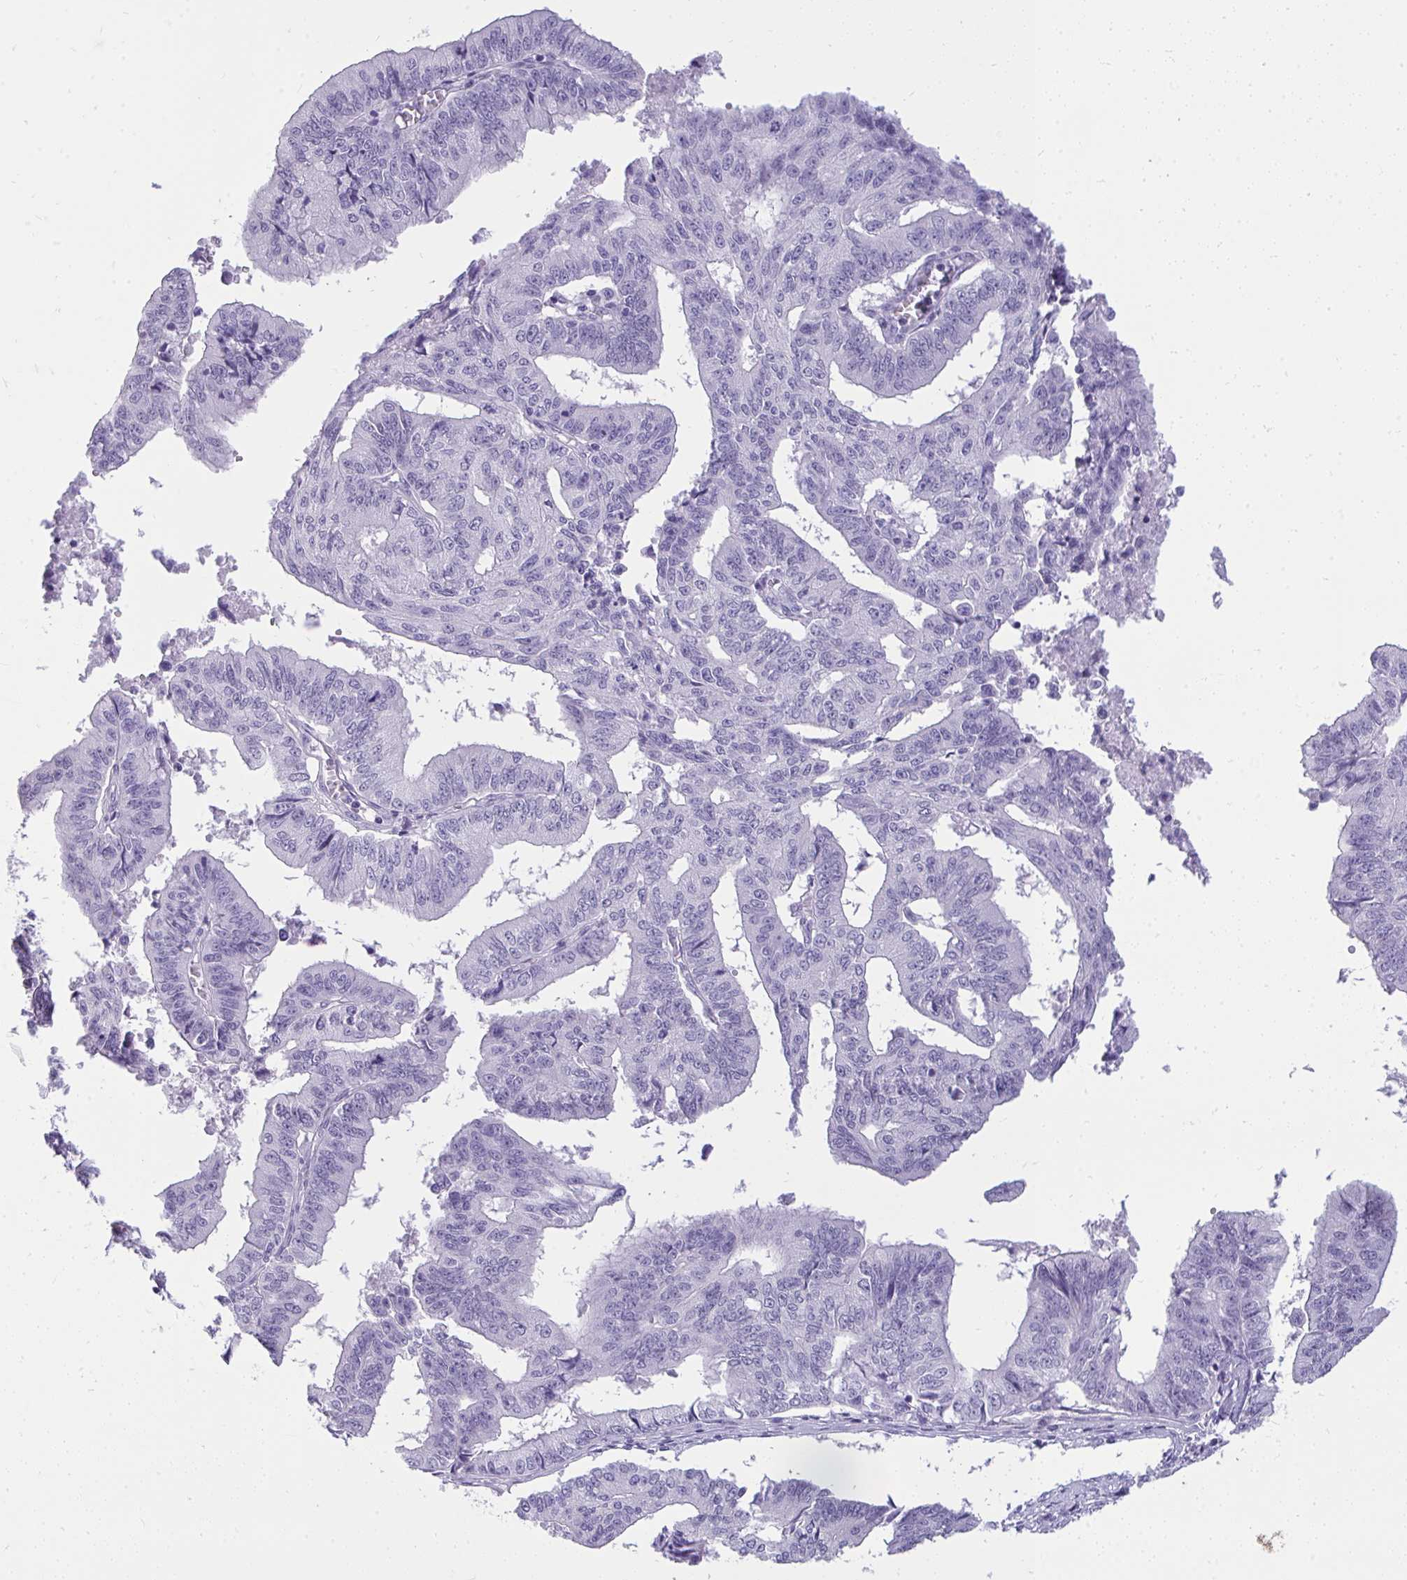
{"staining": {"intensity": "negative", "quantity": "none", "location": "none"}, "tissue": "endometrial cancer", "cell_type": "Tumor cells", "image_type": "cancer", "snomed": [{"axis": "morphology", "description": "Adenocarcinoma, NOS"}, {"axis": "topography", "description": "Endometrium"}], "caption": "Immunohistochemical staining of endometrial cancer reveals no significant staining in tumor cells.", "gene": "PRM2", "patient": {"sex": "female", "age": 65}}